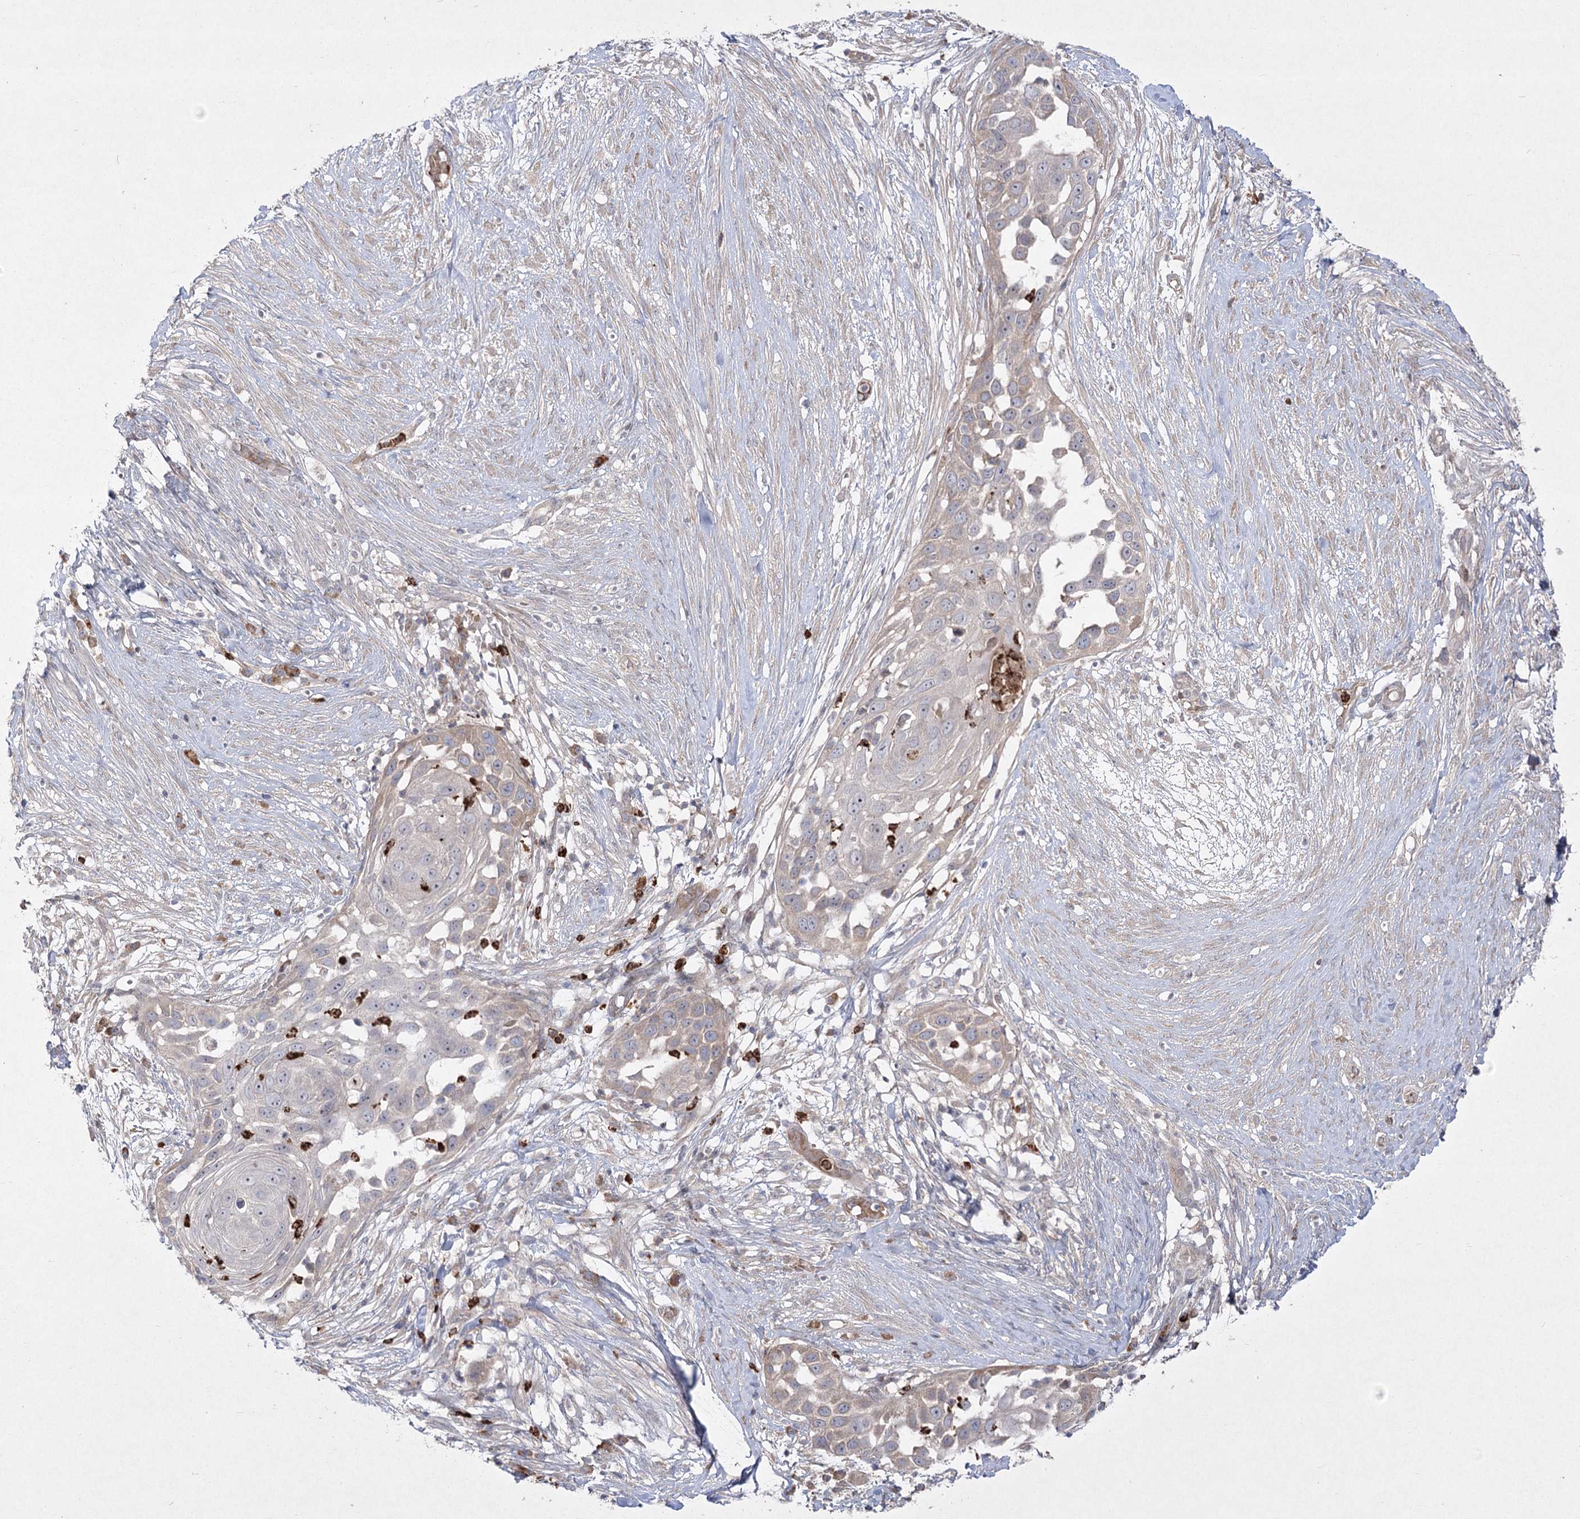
{"staining": {"intensity": "weak", "quantity": "<25%", "location": "cytoplasmic/membranous"}, "tissue": "skin cancer", "cell_type": "Tumor cells", "image_type": "cancer", "snomed": [{"axis": "morphology", "description": "Squamous cell carcinoma, NOS"}, {"axis": "topography", "description": "Skin"}], "caption": "High power microscopy photomicrograph of an immunohistochemistry photomicrograph of skin cancer (squamous cell carcinoma), revealing no significant expression in tumor cells.", "gene": "PLEKHA5", "patient": {"sex": "female", "age": 44}}